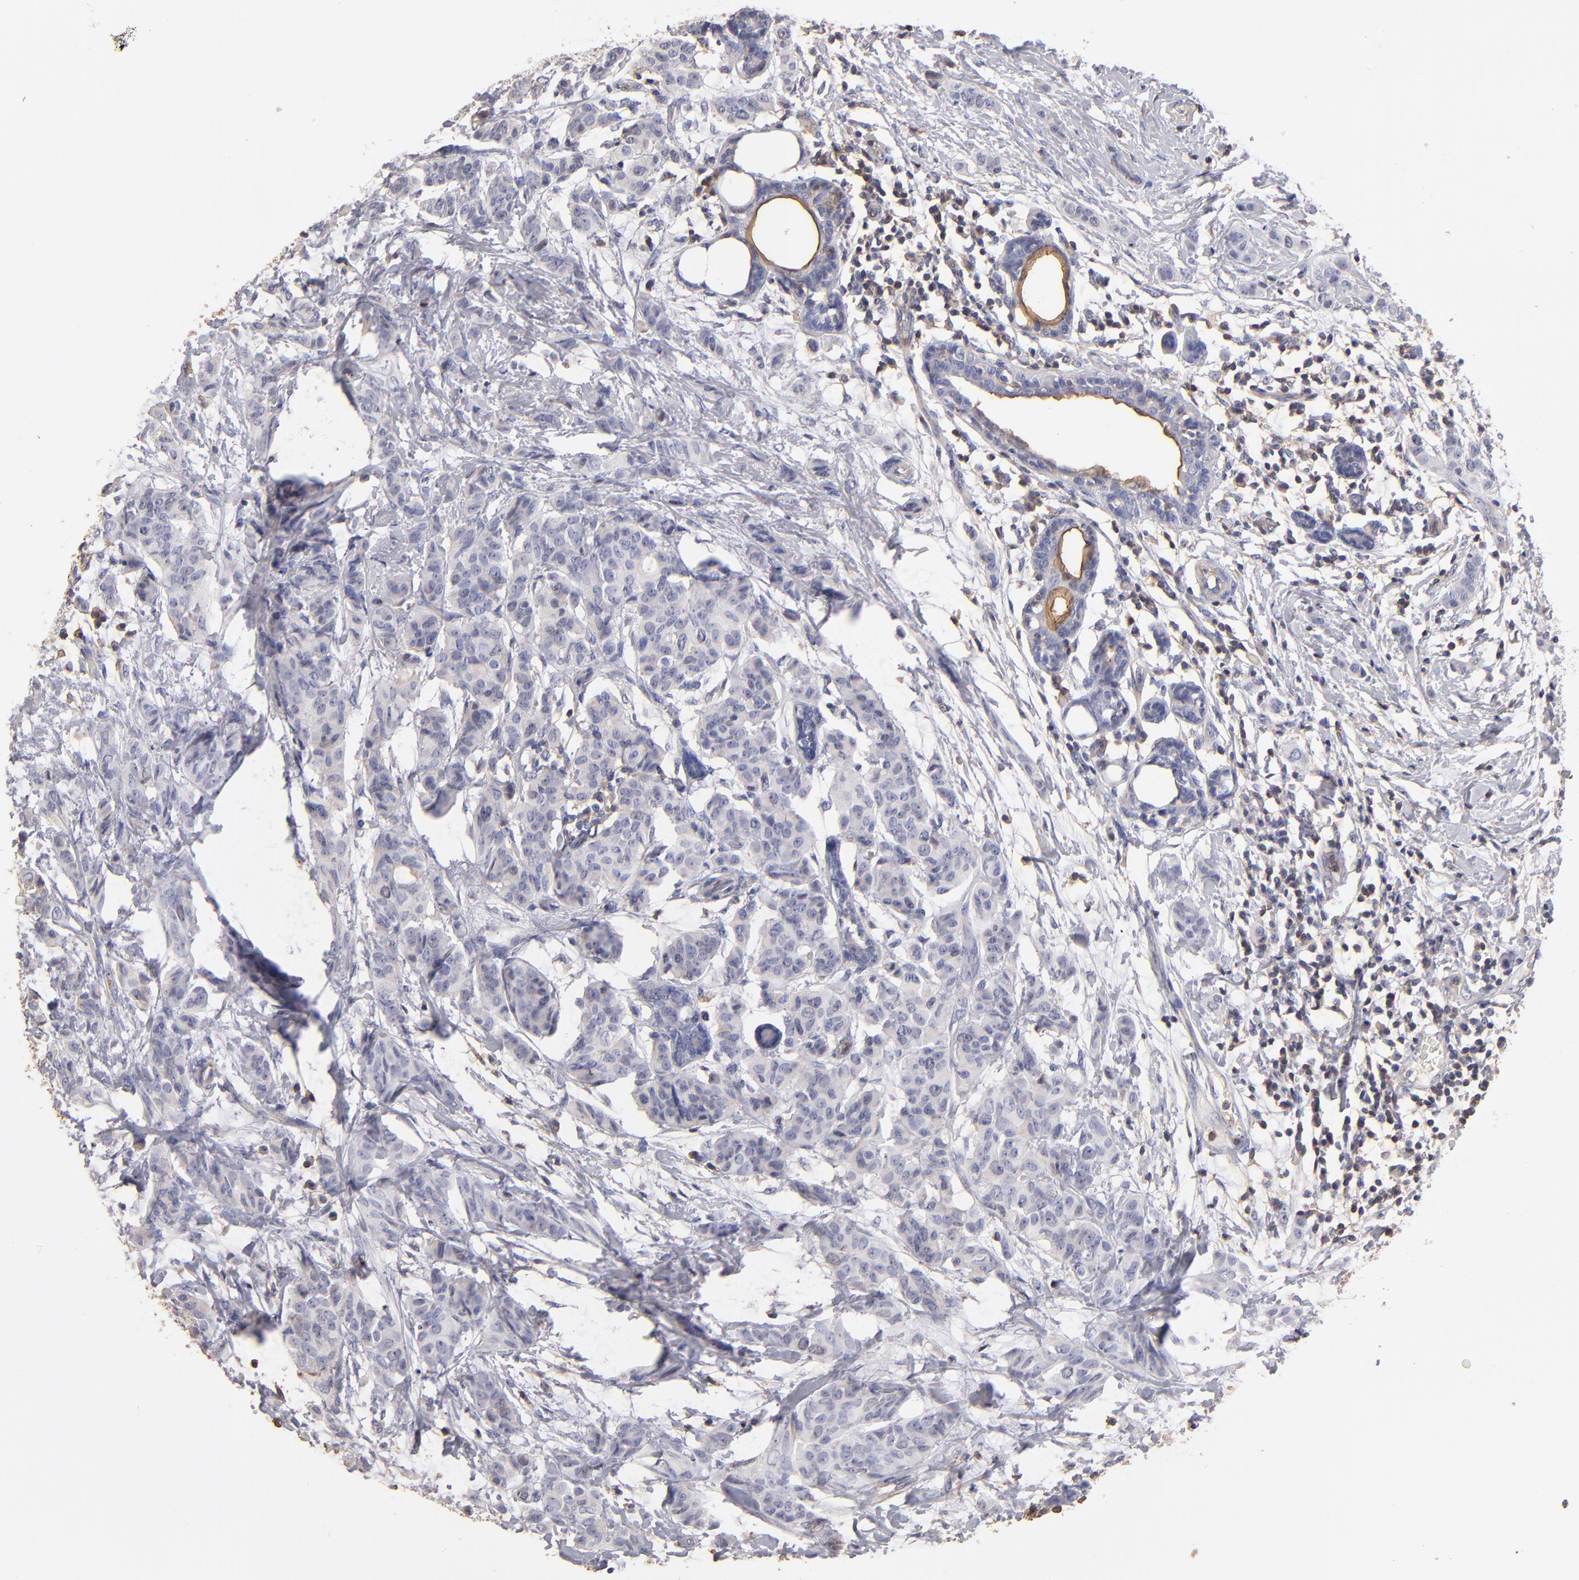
{"staining": {"intensity": "negative", "quantity": "none", "location": "none"}, "tissue": "breast cancer", "cell_type": "Tumor cells", "image_type": "cancer", "snomed": [{"axis": "morphology", "description": "Duct carcinoma"}, {"axis": "topography", "description": "Breast"}], "caption": "Immunohistochemical staining of invasive ductal carcinoma (breast) shows no significant expression in tumor cells.", "gene": "ABCB1", "patient": {"sex": "female", "age": 40}}